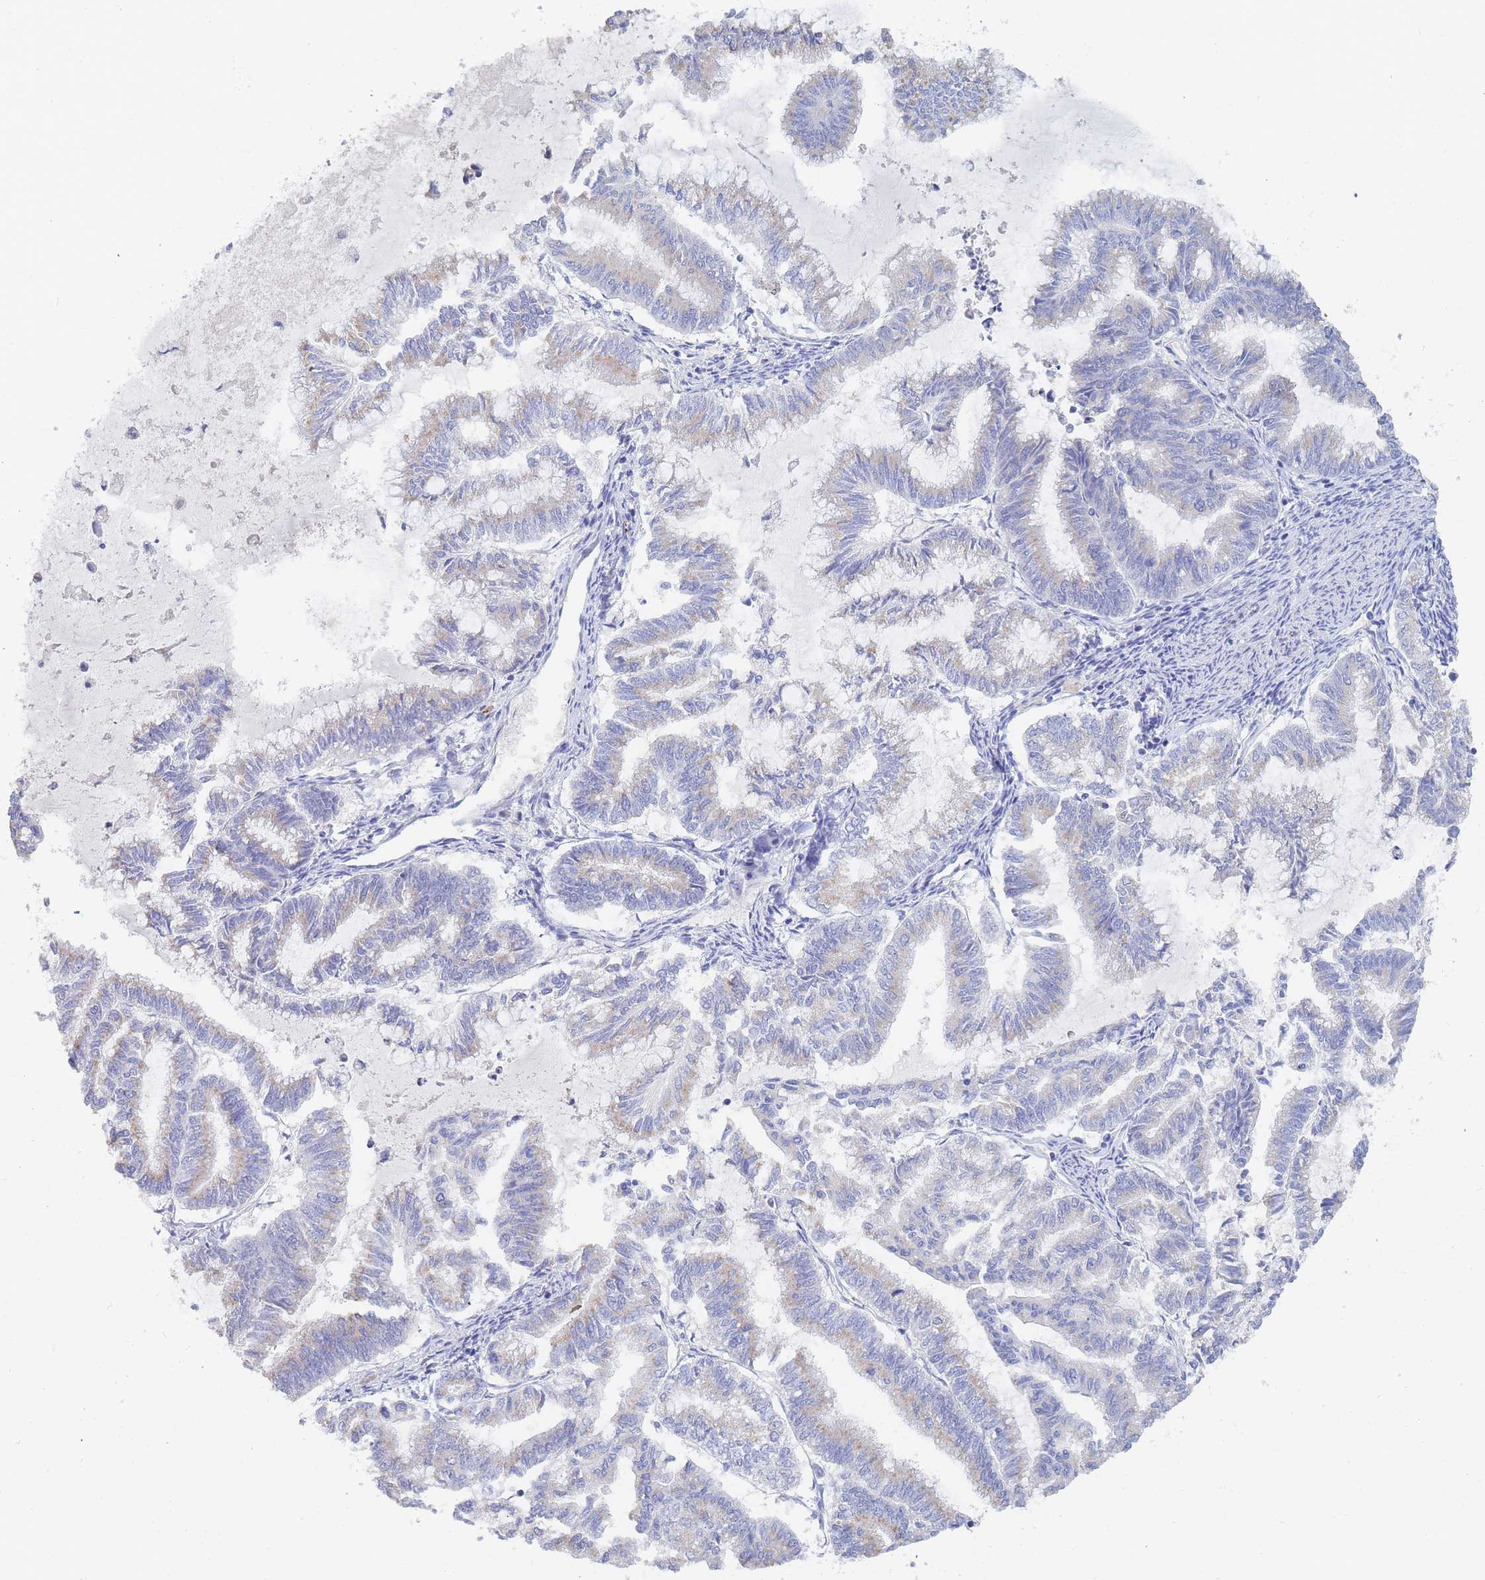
{"staining": {"intensity": "weak", "quantity": "25%-75%", "location": "cytoplasmic/membranous"}, "tissue": "endometrial cancer", "cell_type": "Tumor cells", "image_type": "cancer", "snomed": [{"axis": "morphology", "description": "Adenocarcinoma, NOS"}, {"axis": "topography", "description": "Endometrium"}], "caption": "Endometrial adenocarcinoma was stained to show a protein in brown. There is low levels of weak cytoplasmic/membranous positivity in approximately 25%-75% of tumor cells.", "gene": "SLC25A35", "patient": {"sex": "female", "age": 79}}